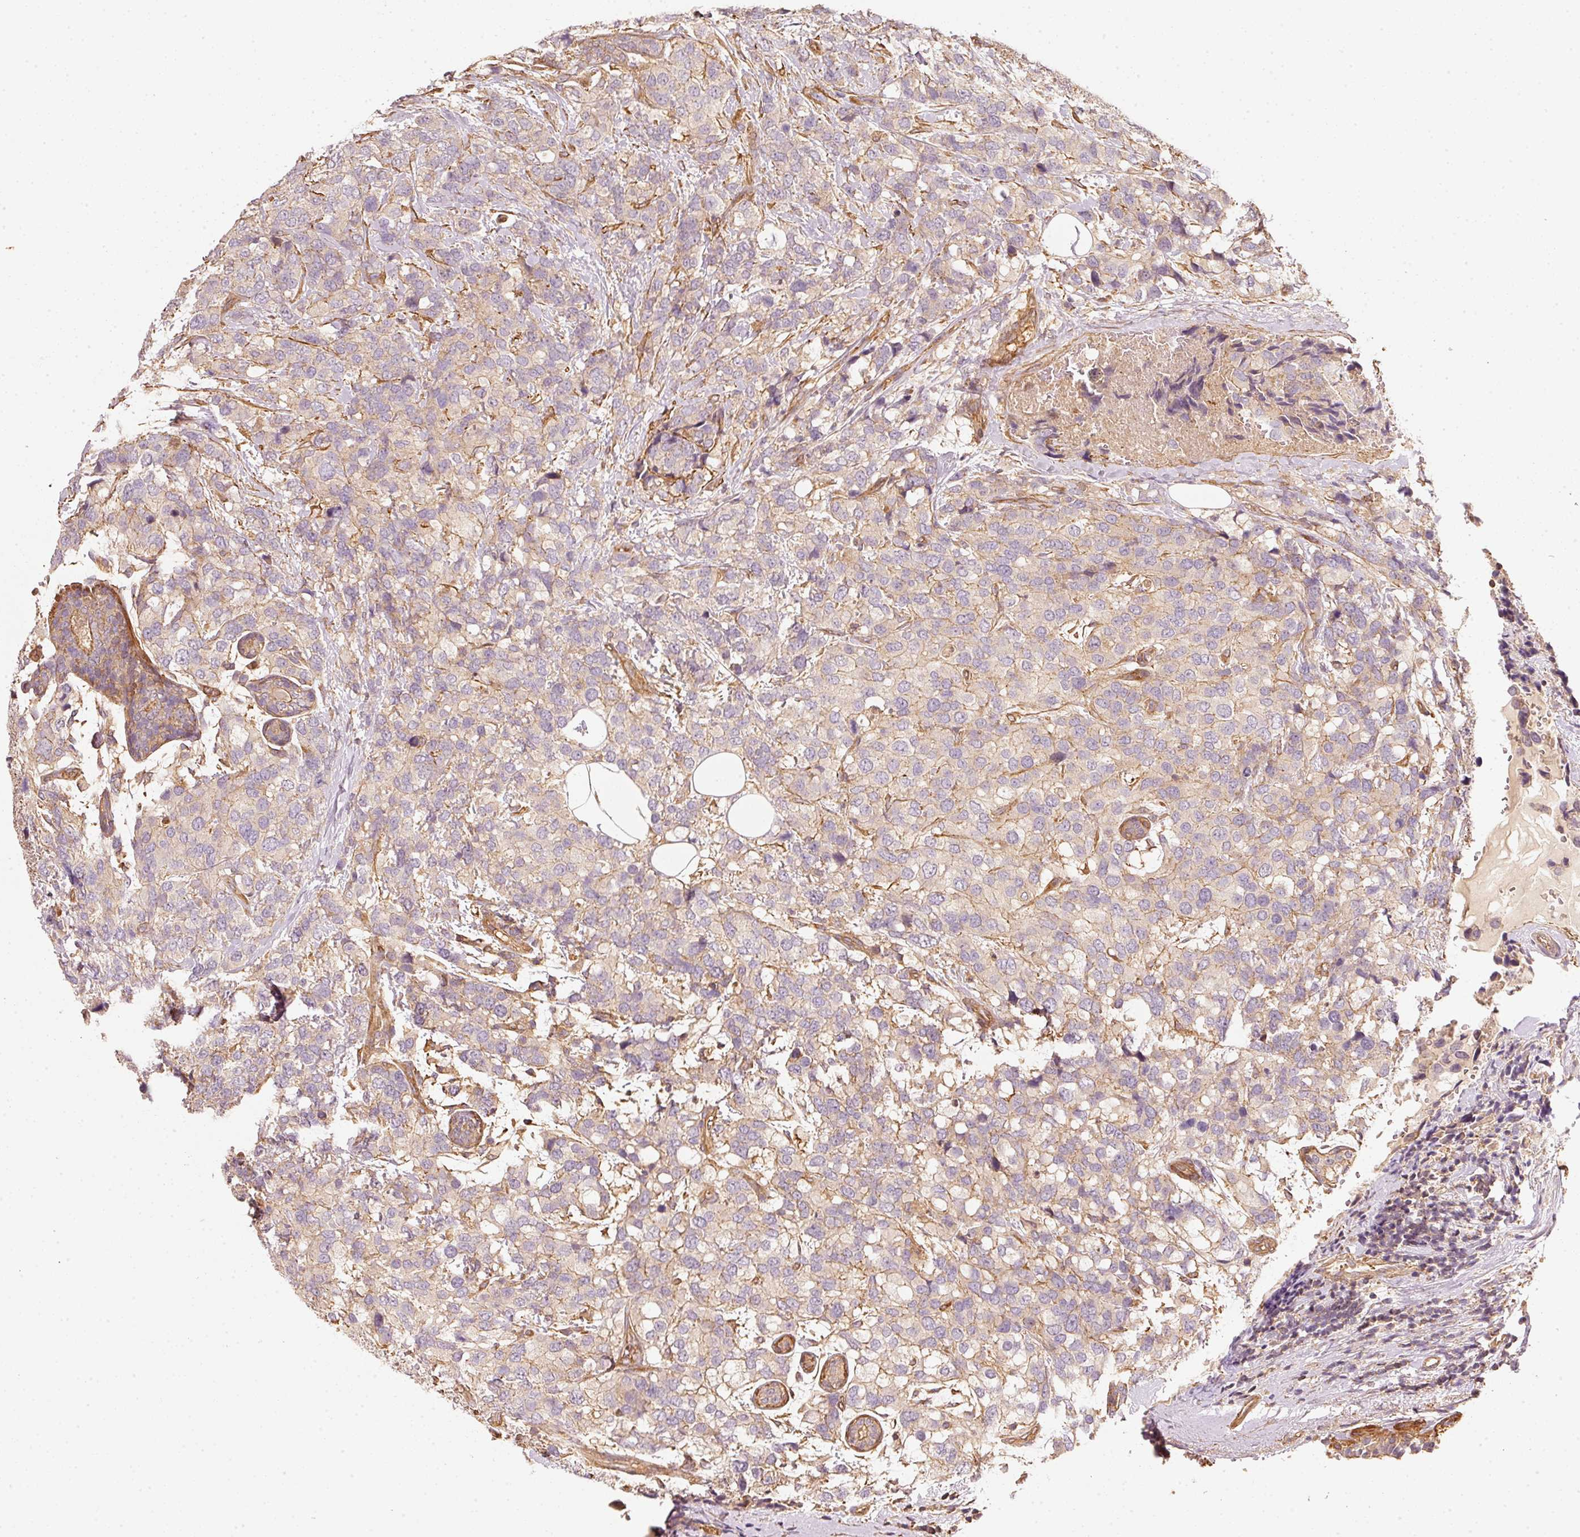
{"staining": {"intensity": "weak", "quantity": ">75%", "location": "cytoplasmic/membranous"}, "tissue": "breast cancer", "cell_type": "Tumor cells", "image_type": "cancer", "snomed": [{"axis": "morphology", "description": "Lobular carcinoma"}, {"axis": "topography", "description": "Breast"}], "caption": "Immunohistochemistry staining of breast cancer, which reveals low levels of weak cytoplasmic/membranous expression in about >75% of tumor cells indicating weak cytoplasmic/membranous protein staining. The staining was performed using DAB (brown) for protein detection and nuclei were counterstained in hematoxylin (blue).", "gene": "CEP95", "patient": {"sex": "female", "age": 59}}